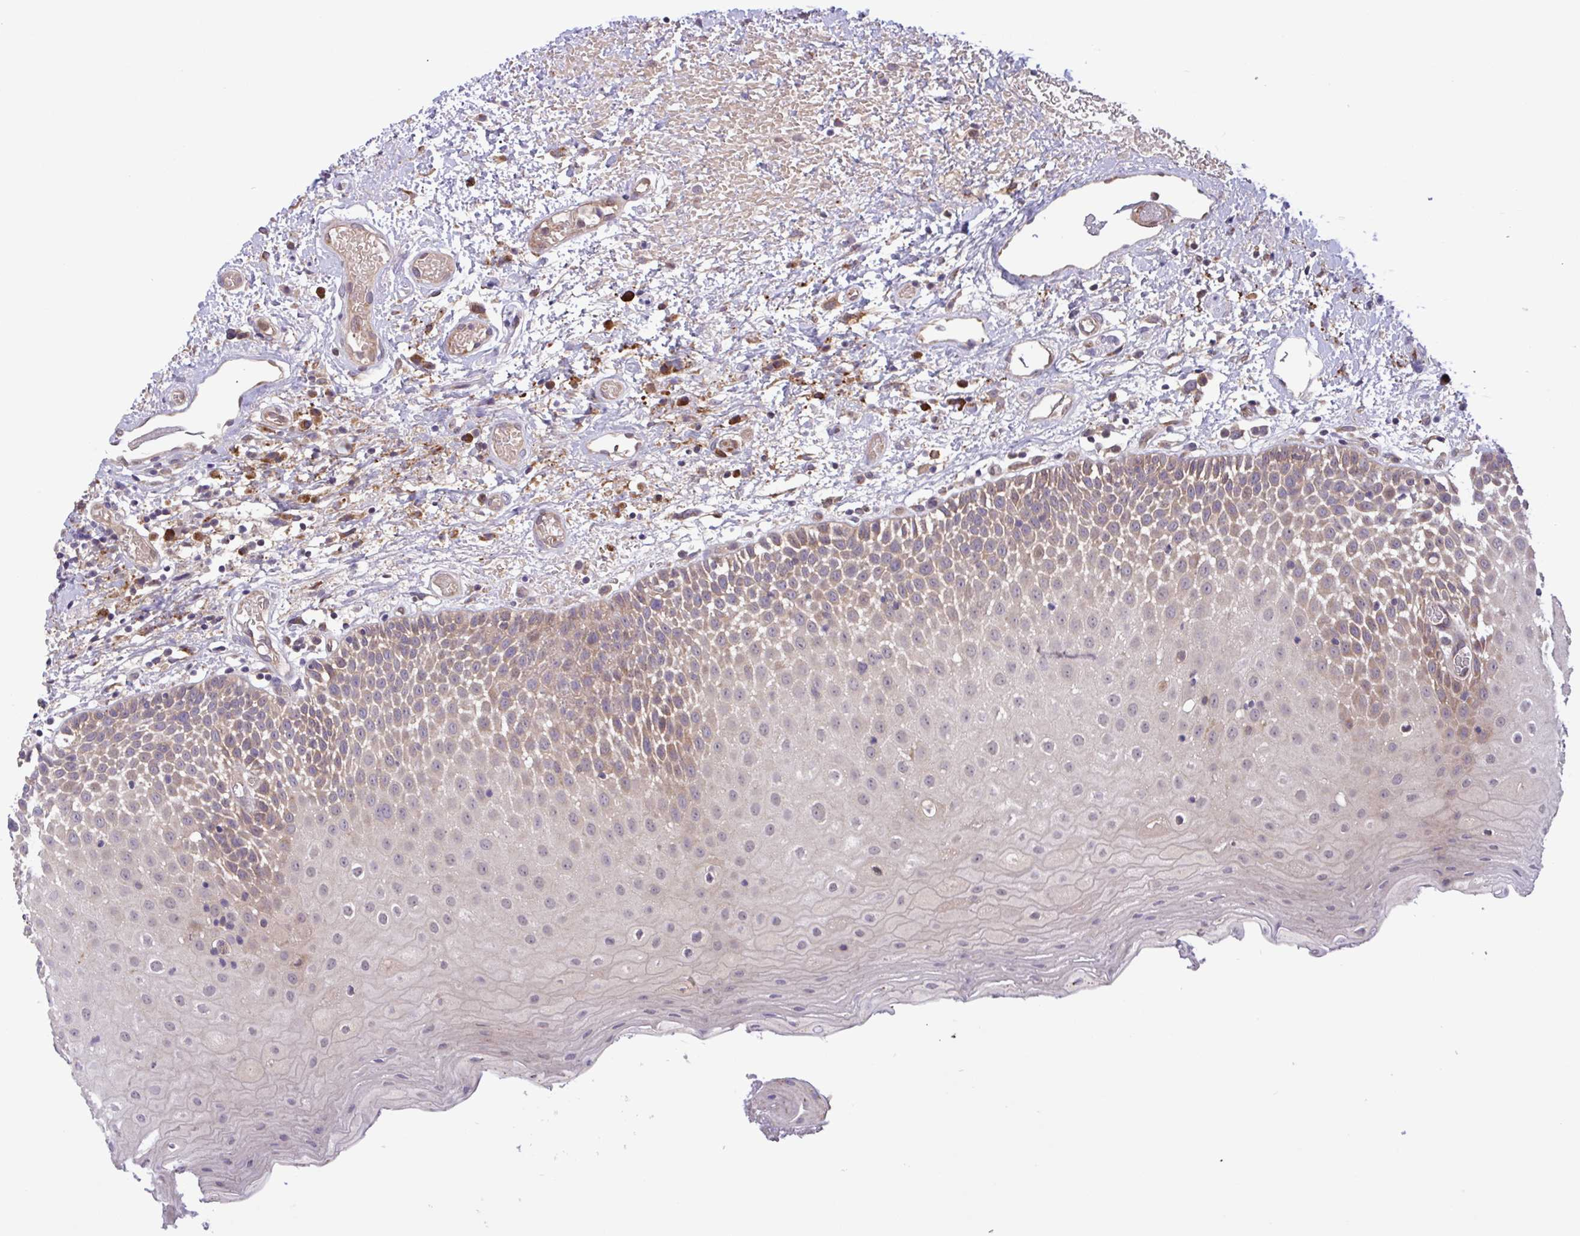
{"staining": {"intensity": "moderate", "quantity": "25%-75%", "location": "cytoplasmic/membranous"}, "tissue": "oral mucosa", "cell_type": "Squamous epithelial cells", "image_type": "normal", "snomed": [{"axis": "morphology", "description": "Normal tissue, NOS"}, {"axis": "topography", "description": "Oral tissue"}], "caption": "Oral mucosa was stained to show a protein in brown. There is medium levels of moderate cytoplasmic/membranous staining in approximately 25%-75% of squamous epithelial cells. (brown staining indicates protein expression, while blue staining denotes nuclei).", "gene": "INTS10", "patient": {"sex": "female", "age": 82}}